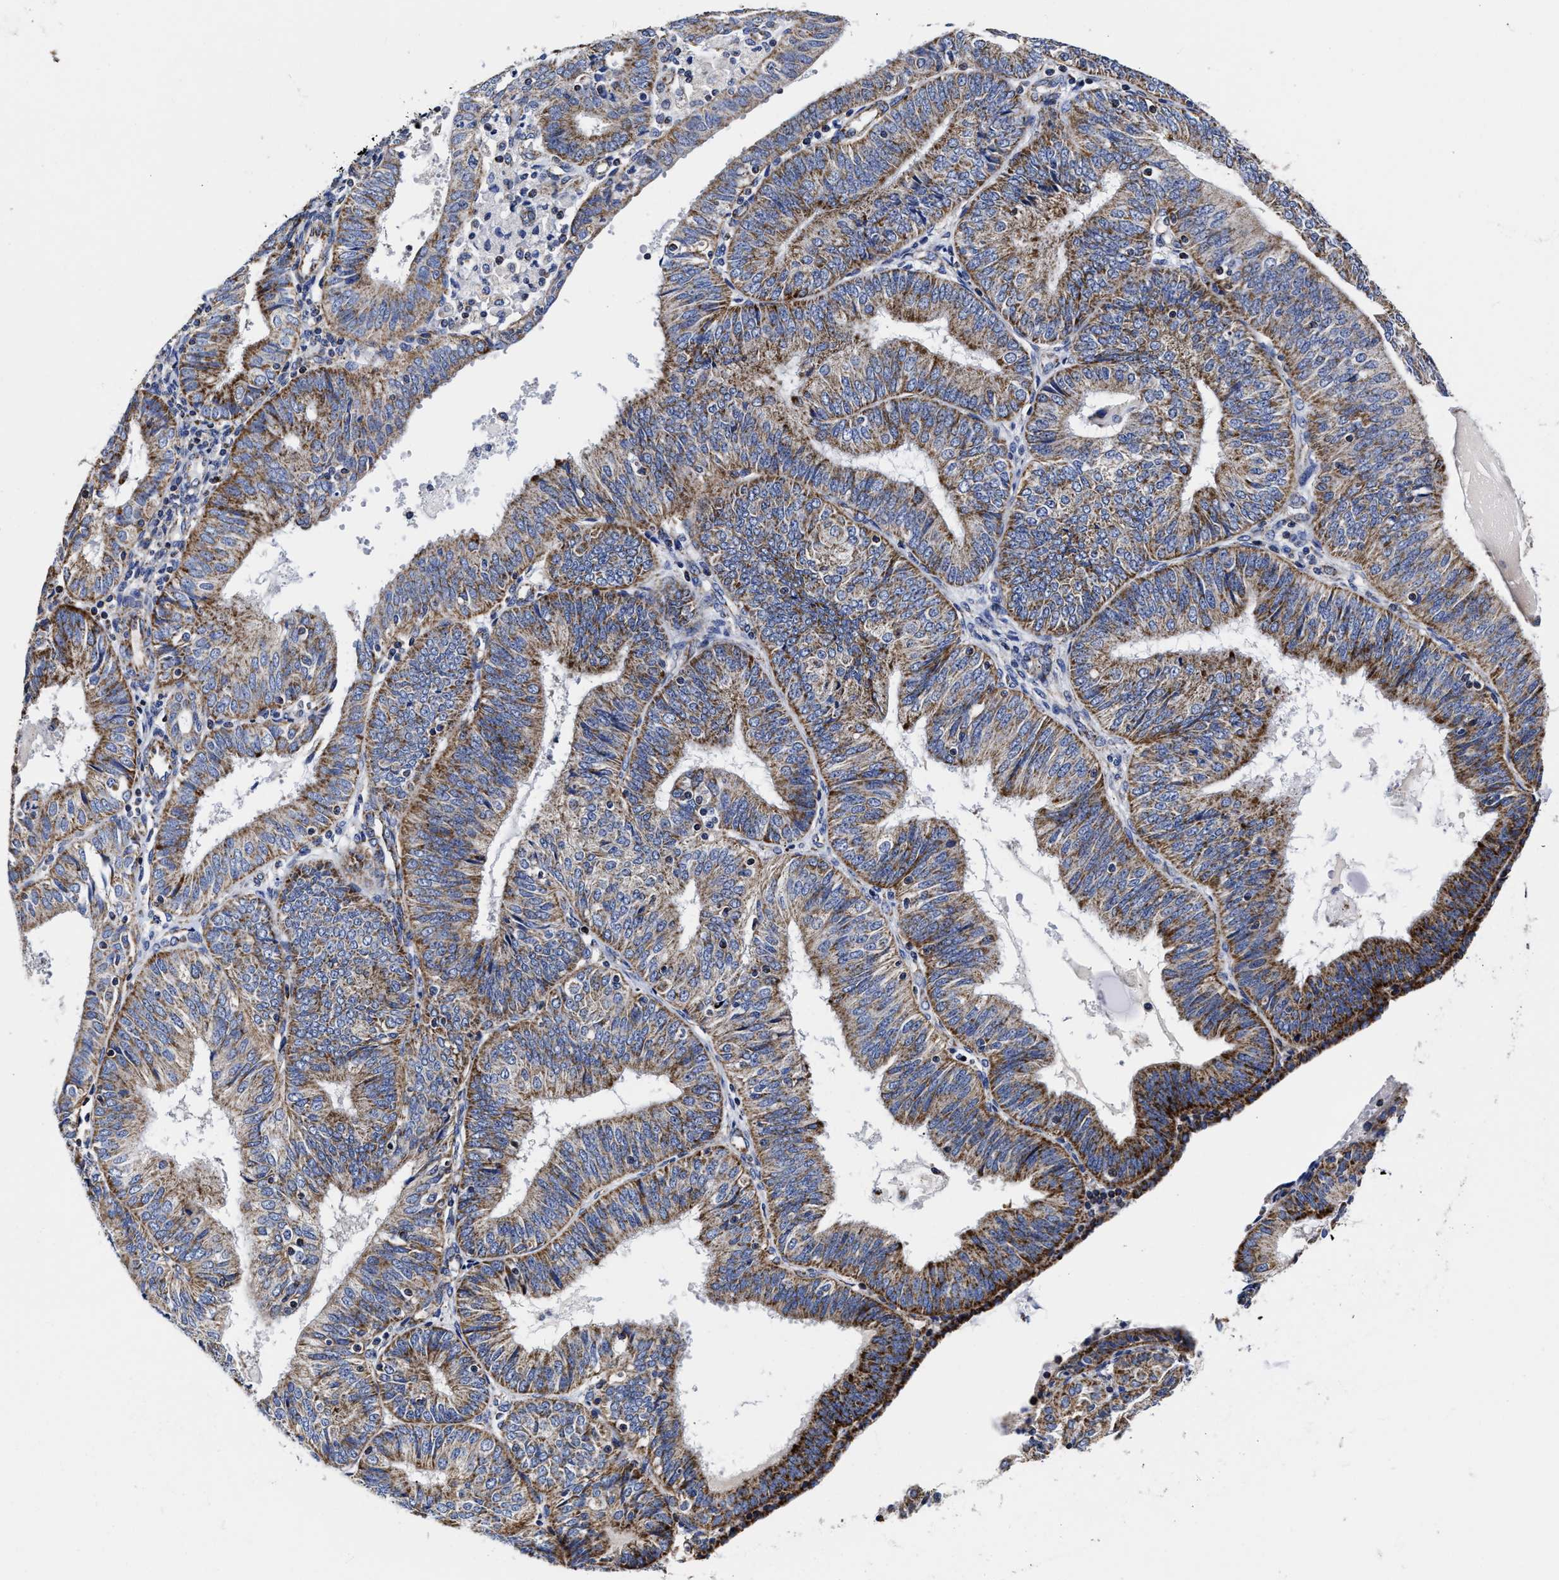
{"staining": {"intensity": "strong", "quantity": "25%-75%", "location": "cytoplasmic/membranous"}, "tissue": "endometrial cancer", "cell_type": "Tumor cells", "image_type": "cancer", "snomed": [{"axis": "morphology", "description": "Adenocarcinoma, NOS"}, {"axis": "topography", "description": "Endometrium"}], "caption": "IHC of adenocarcinoma (endometrial) demonstrates high levels of strong cytoplasmic/membranous positivity in approximately 25%-75% of tumor cells. (DAB IHC with brightfield microscopy, high magnification).", "gene": "HINT2", "patient": {"sex": "female", "age": 58}}